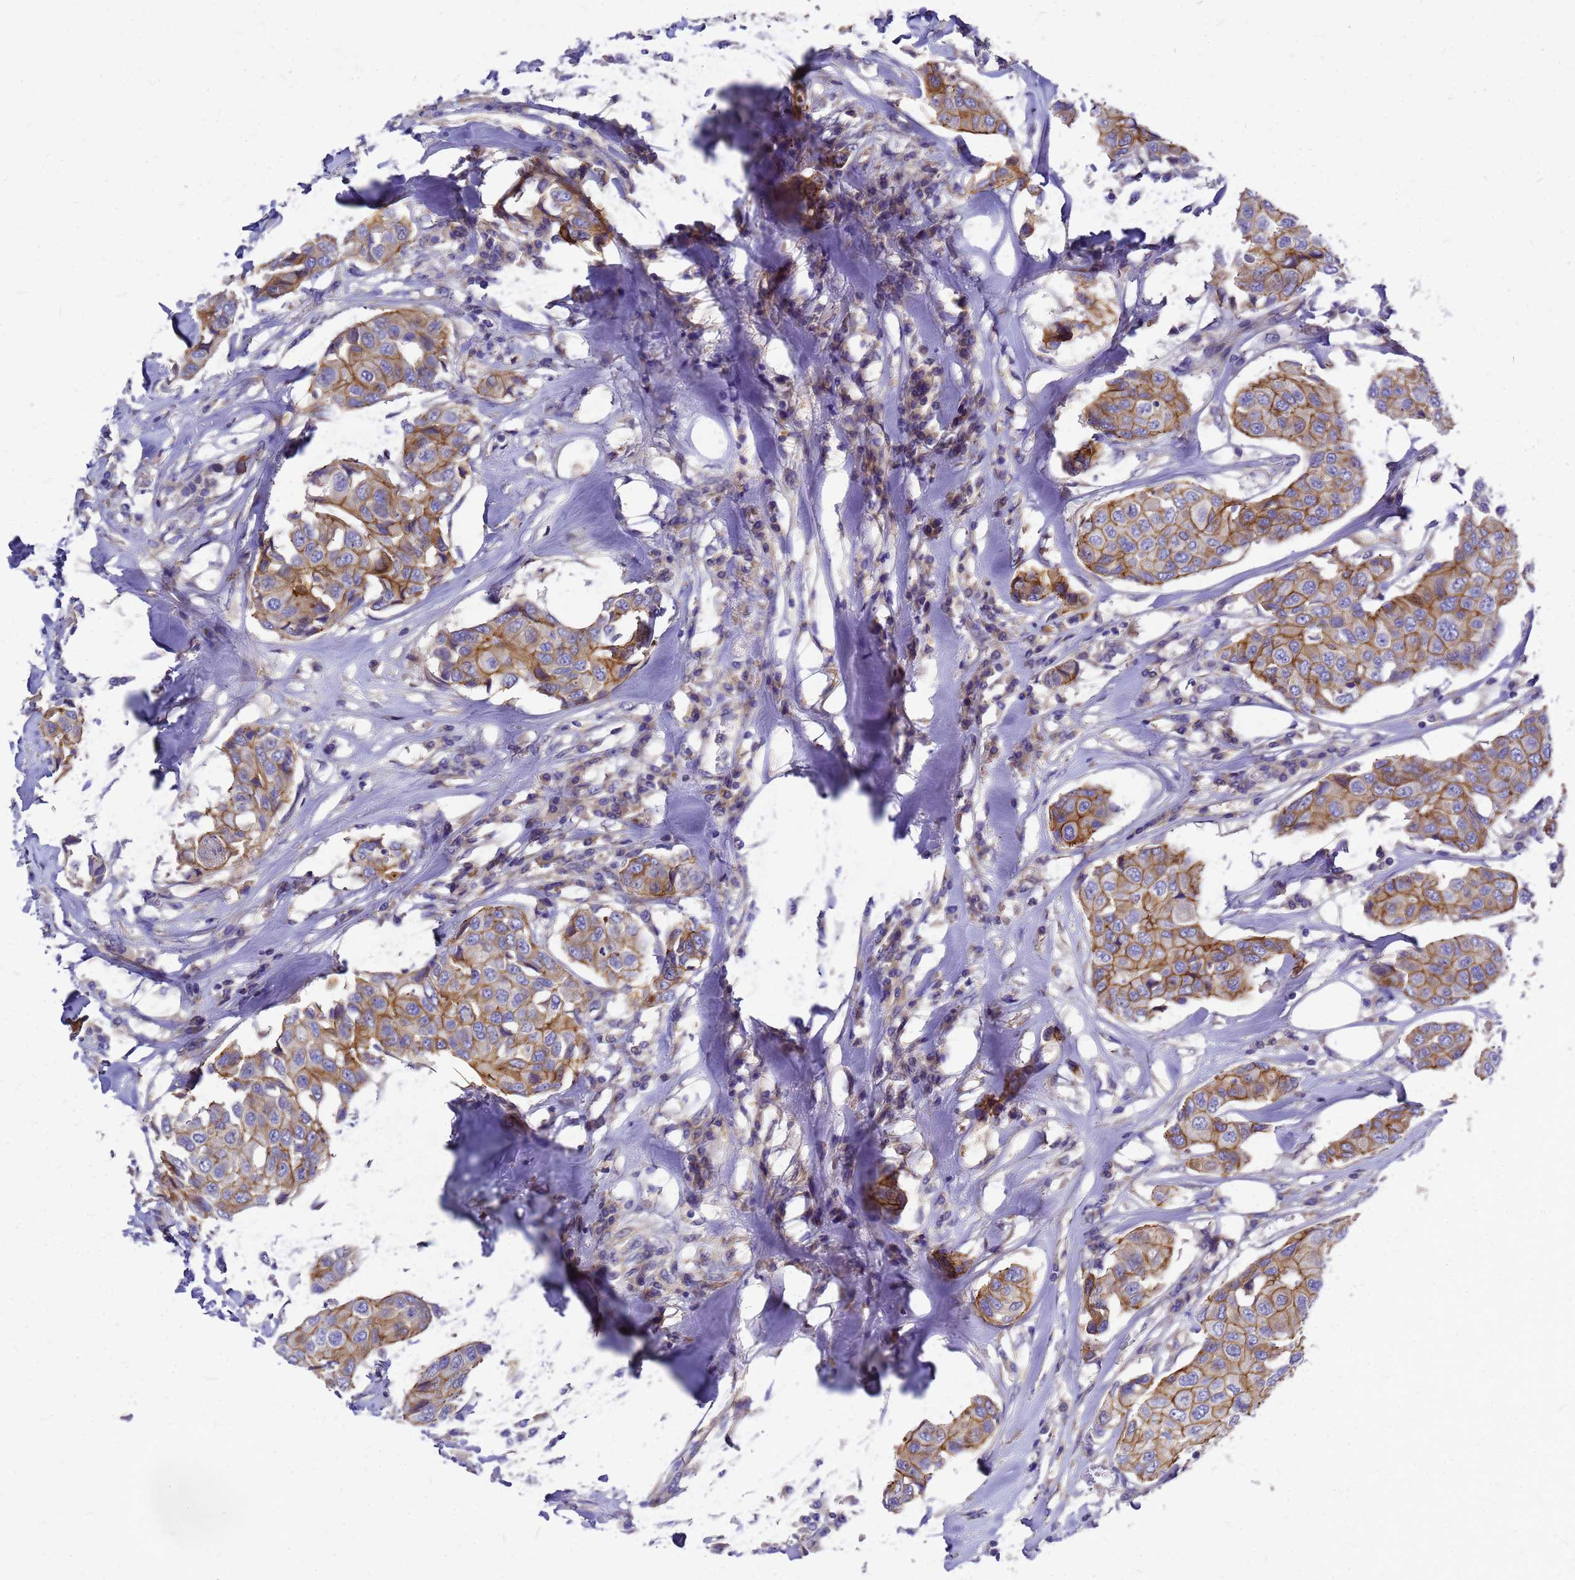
{"staining": {"intensity": "moderate", "quantity": ">75%", "location": "cytoplasmic/membranous"}, "tissue": "breast cancer", "cell_type": "Tumor cells", "image_type": "cancer", "snomed": [{"axis": "morphology", "description": "Duct carcinoma"}, {"axis": "topography", "description": "Breast"}], "caption": "A histopathology image of invasive ductal carcinoma (breast) stained for a protein shows moderate cytoplasmic/membranous brown staining in tumor cells.", "gene": "FBXW5", "patient": {"sex": "female", "age": 80}}